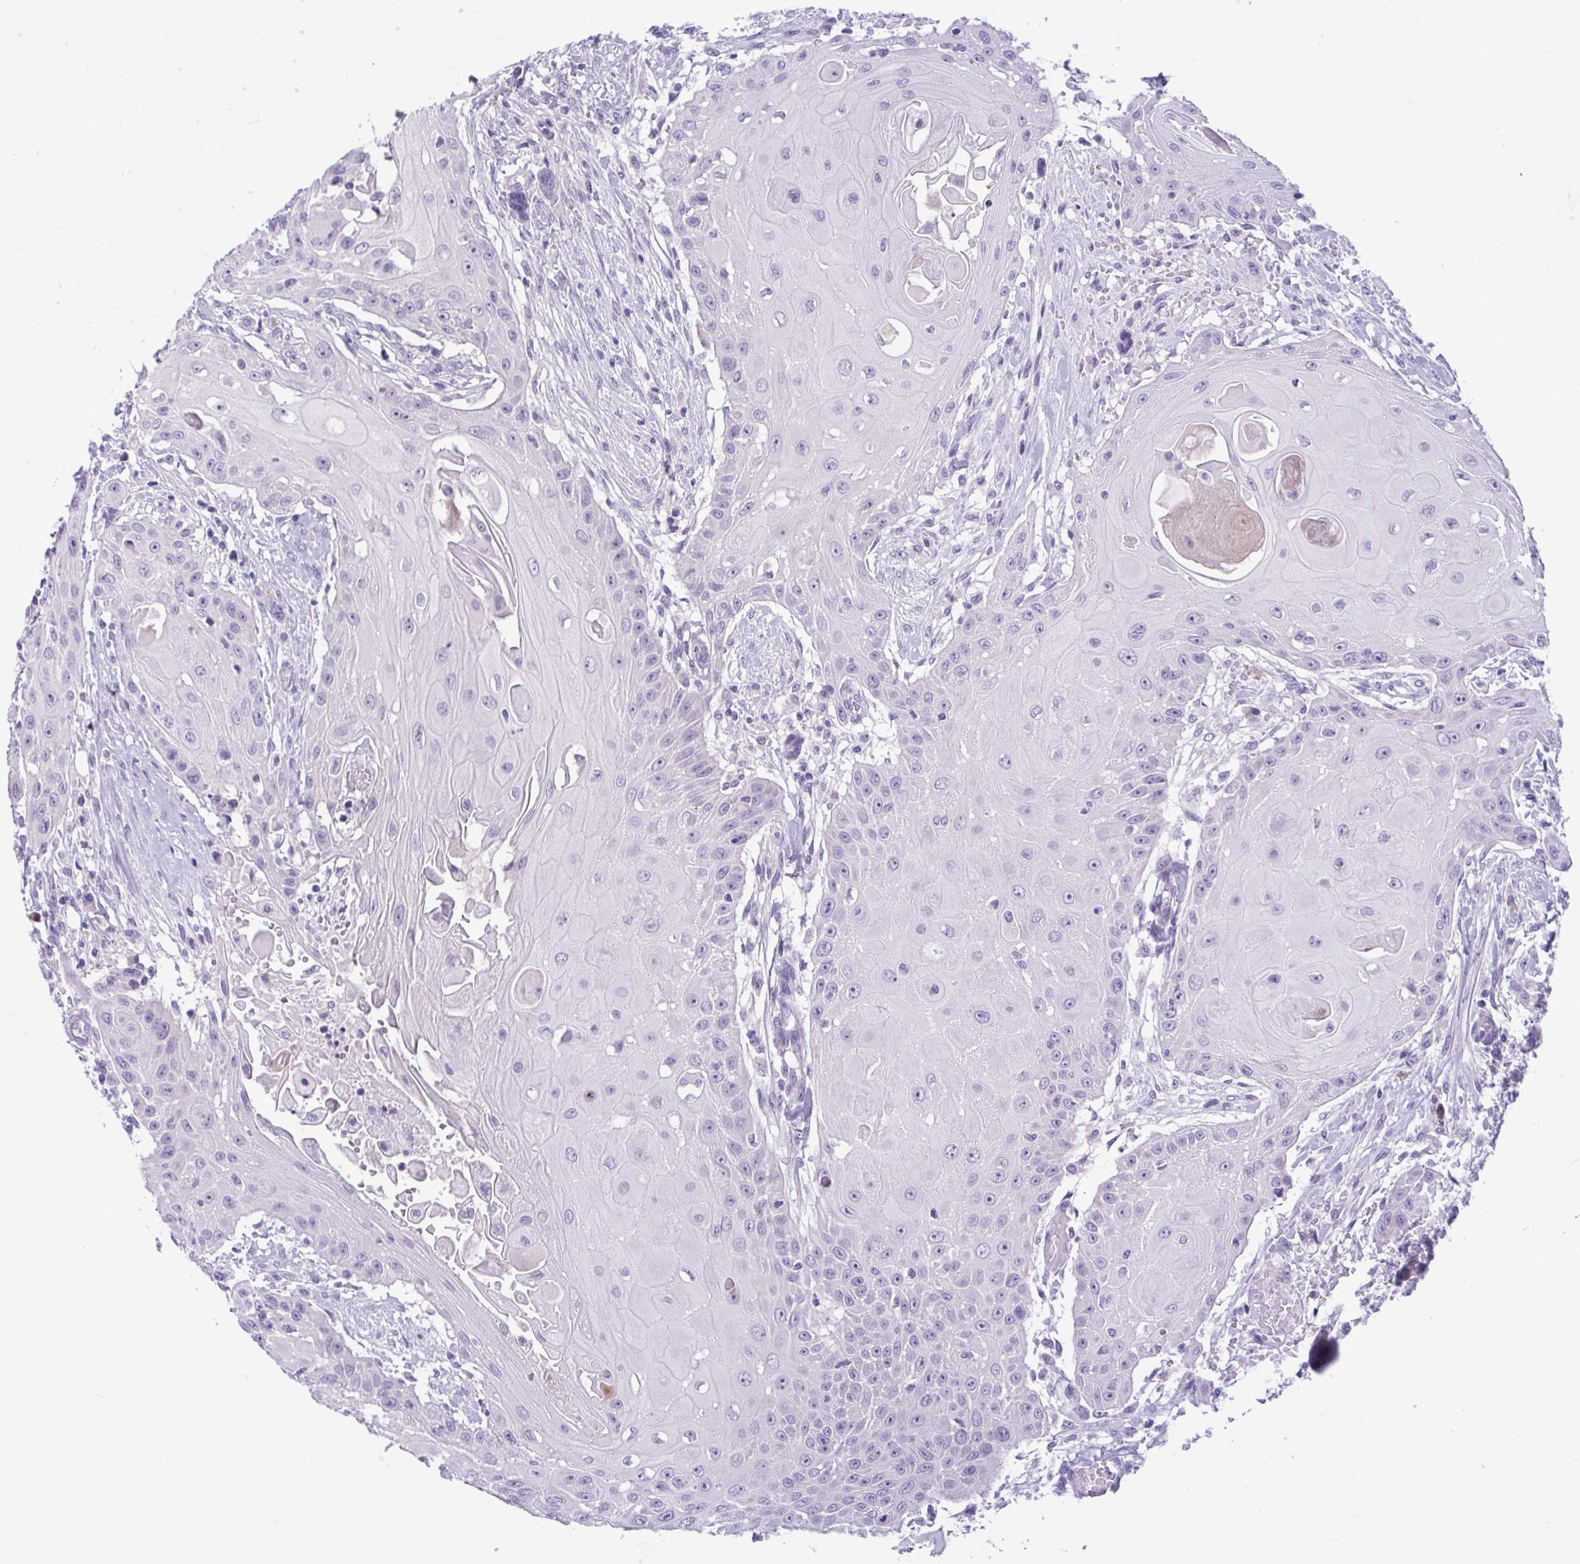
{"staining": {"intensity": "negative", "quantity": "none", "location": "none"}, "tissue": "head and neck cancer", "cell_type": "Tumor cells", "image_type": "cancer", "snomed": [{"axis": "morphology", "description": "Squamous cell carcinoma, NOS"}, {"axis": "topography", "description": "Oral tissue"}, {"axis": "topography", "description": "Head-Neck"}, {"axis": "topography", "description": "Neck, NOS"}], "caption": "There is no significant expression in tumor cells of head and neck cancer (squamous cell carcinoma).", "gene": "WNT9B", "patient": {"sex": "female", "age": 55}}